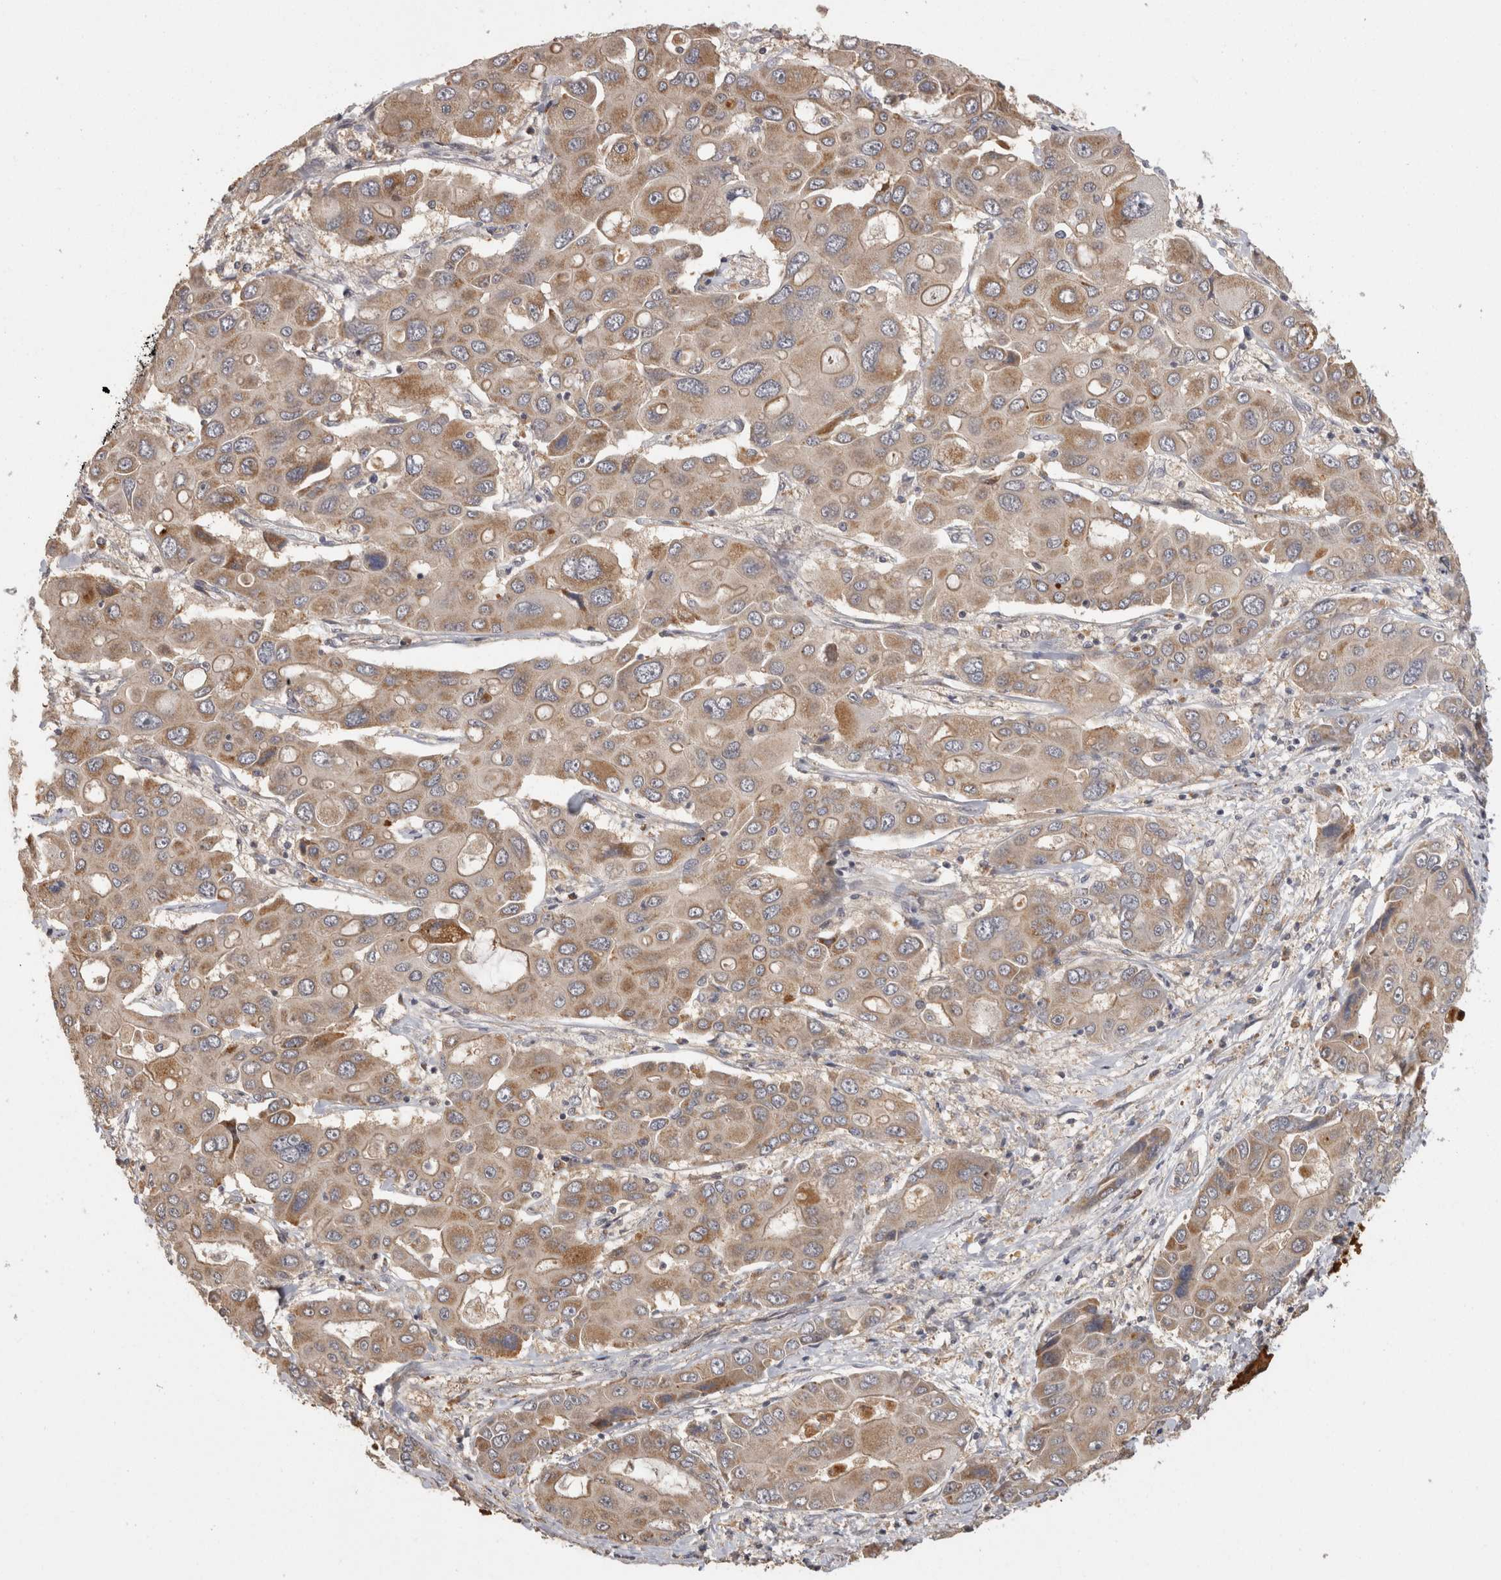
{"staining": {"intensity": "moderate", "quantity": "25%-75%", "location": "cytoplasmic/membranous"}, "tissue": "liver cancer", "cell_type": "Tumor cells", "image_type": "cancer", "snomed": [{"axis": "morphology", "description": "Cholangiocarcinoma"}, {"axis": "topography", "description": "Liver"}], "caption": "Cholangiocarcinoma (liver) stained with immunohistochemistry exhibits moderate cytoplasmic/membranous expression in about 25%-75% of tumor cells.", "gene": "ACAT2", "patient": {"sex": "male", "age": 67}}